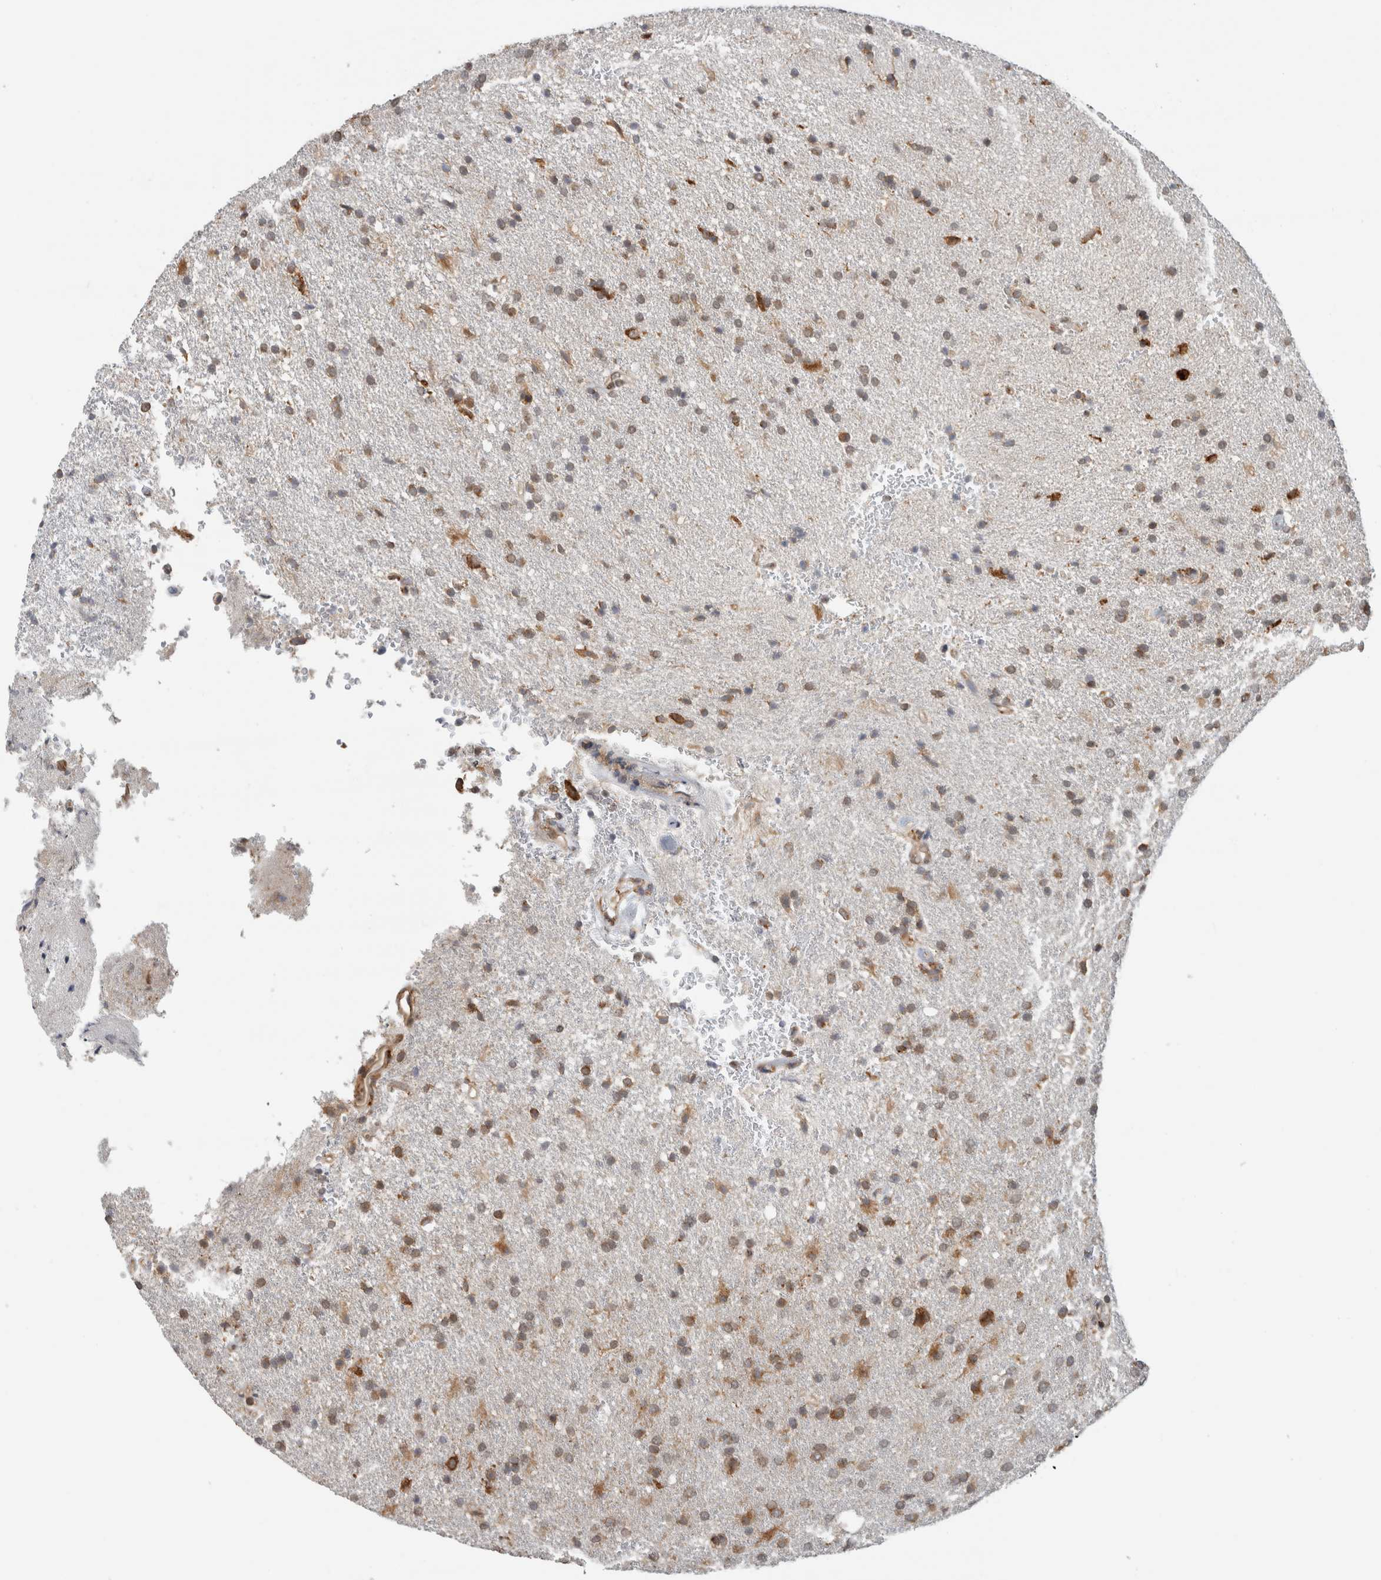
{"staining": {"intensity": "weak", "quantity": "25%-75%", "location": "cytoplasmic/membranous"}, "tissue": "glioma", "cell_type": "Tumor cells", "image_type": "cancer", "snomed": [{"axis": "morphology", "description": "Glioma, malignant, High grade"}, {"axis": "topography", "description": "Brain"}], "caption": "Immunohistochemical staining of human glioma demonstrates low levels of weak cytoplasmic/membranous protein positivity in about 25%-75% of tumor cells.", "gene": "MS4A7", "patient": {"sex": "male", "age": 72}}